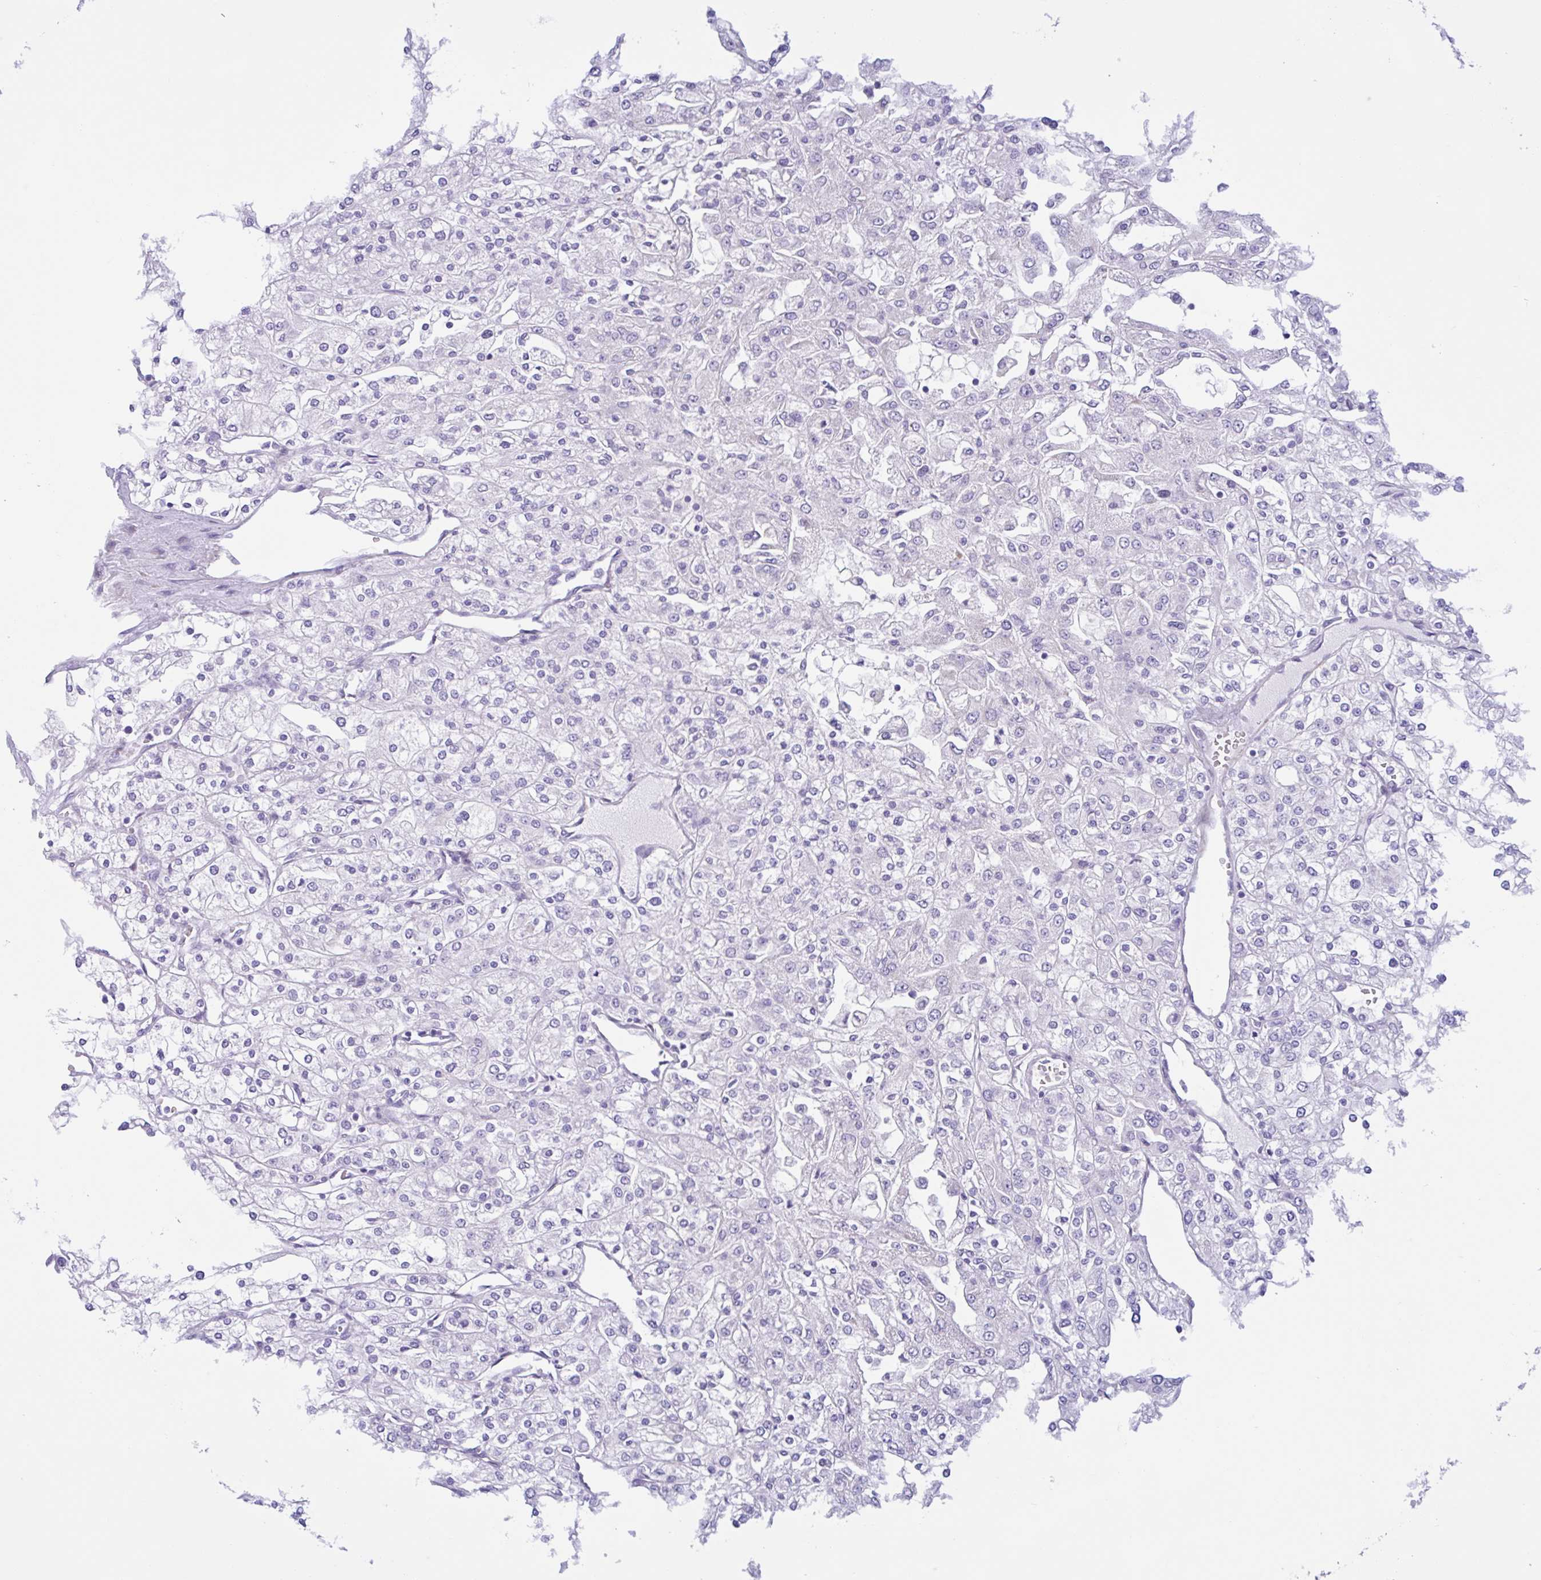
{"staining": {"intensity": "negative", "quantity": "none", "location": "none"}, "tissue": "renal cancer", "cell_type": "Tumor cells", "image_type": "cancer", "snomed": [{"axis": "morphology", "description": "Adenocarcinoma, NOS"}, {"axis": "topography", "description": "Kidney"}], "caption": "An IHC histopathology image of adenocarcinoma (renal) is shown. There is no staining in tumor cells of adenocarcinoma (renal). The staining is performed using DAB (3,3'-diaminobenzidine) brown chromogen with nuclei counter-stained in using hematoxylin.", "gene": "AHCYL2", "patient": {"sex": "male", "age": 80}}